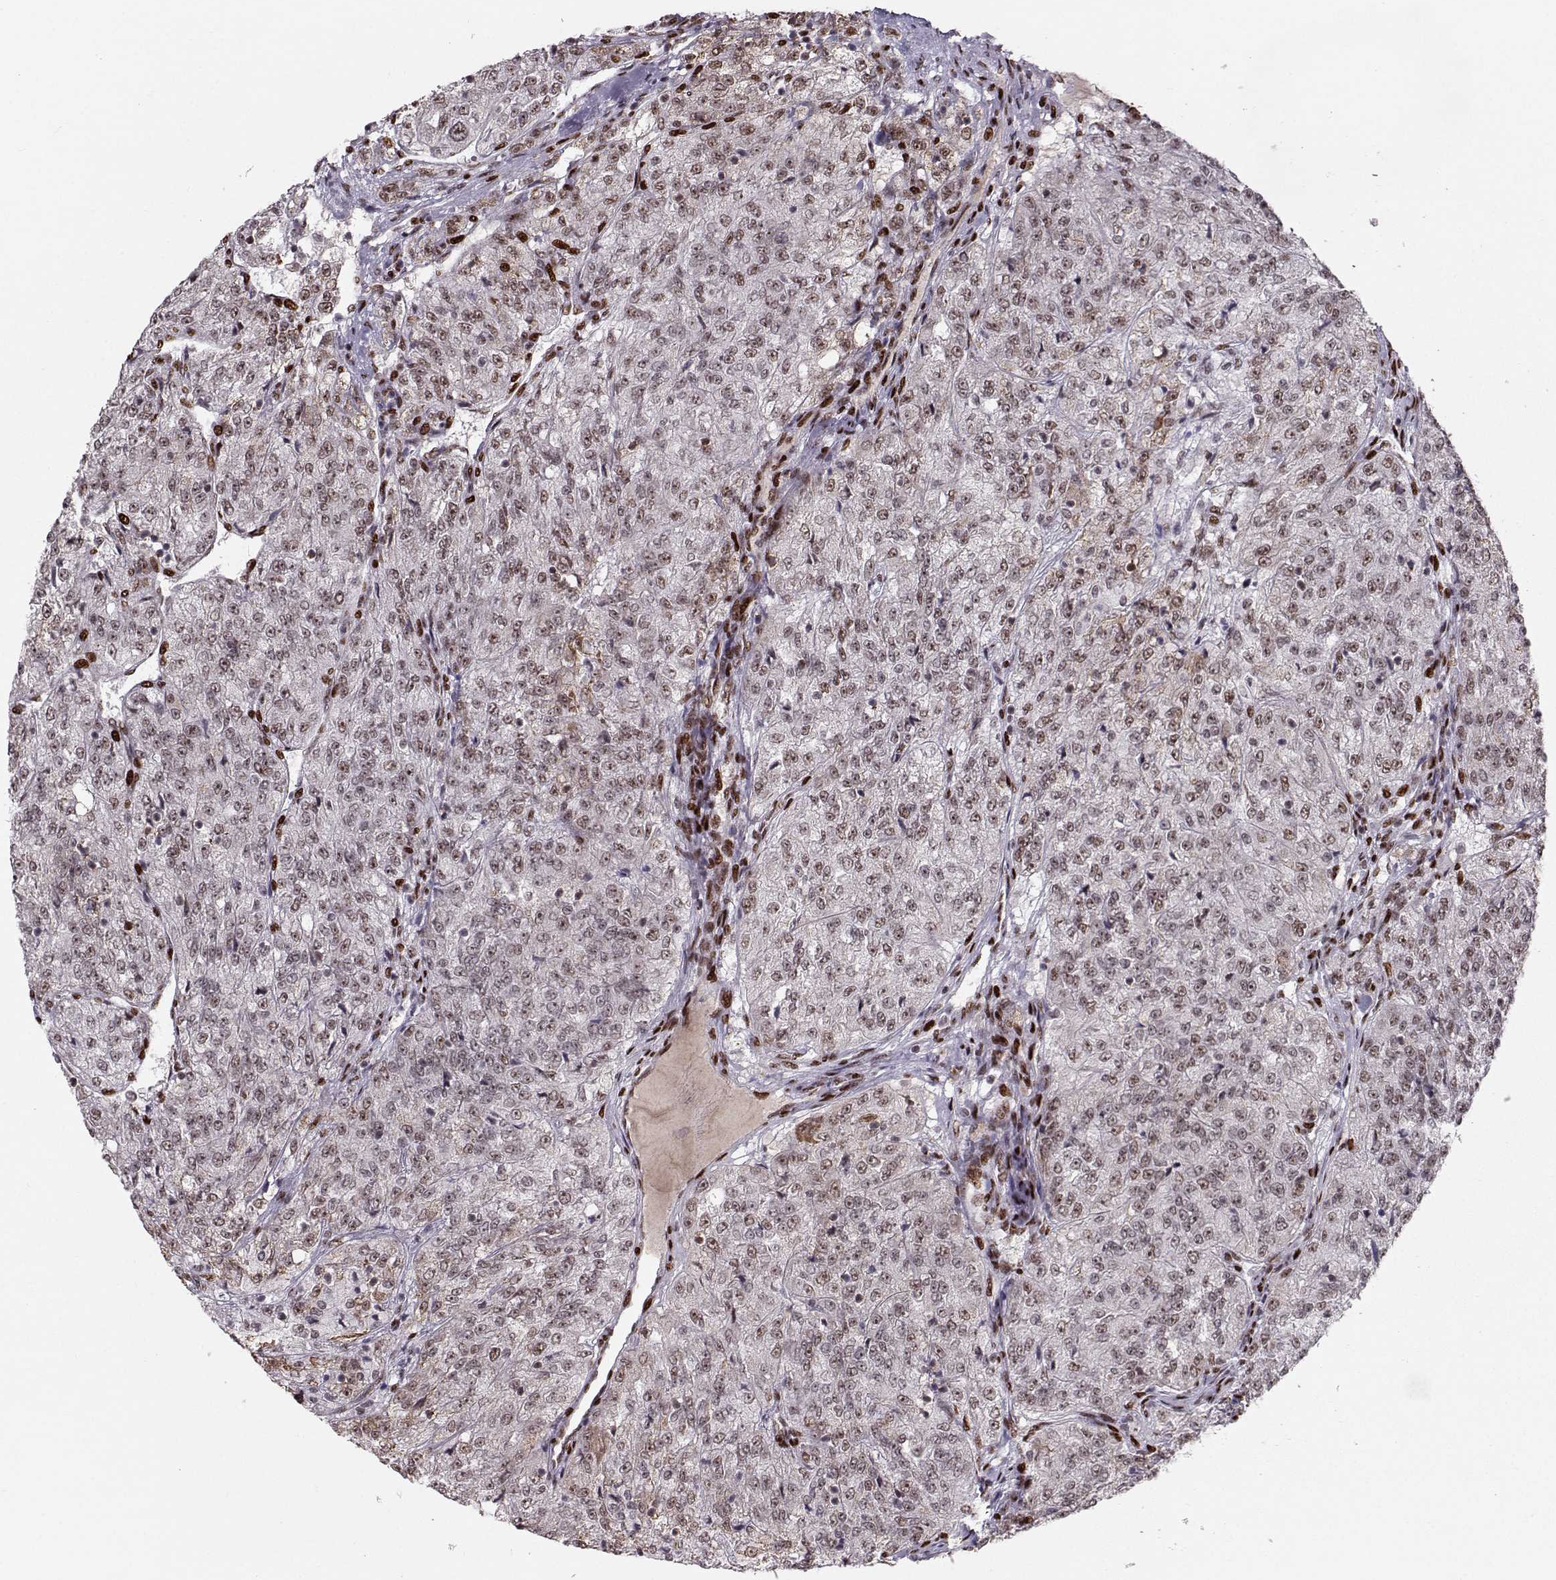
{"staining": {"intensity": "moderate", "quantity": "<25%", "location": "nuclear"}, "tissue": "renal cancer", "cell_type": "Tumor cells", "image_type": "cancer", "snomed": [{"axis": "morphology", "description": "Adenocarcinoma, NOS"}, {"axis": "topography", "description": "Kidney"}], "caption": "This micrograph displays immunohistochemistry (IHC) staining of human renal cancer (adenocarcinoma), with low moderate nuclear expression in about <25% of tumor cells.", "gene": "SNAPC2", "patient": {"sex": "female", "age": 63}}